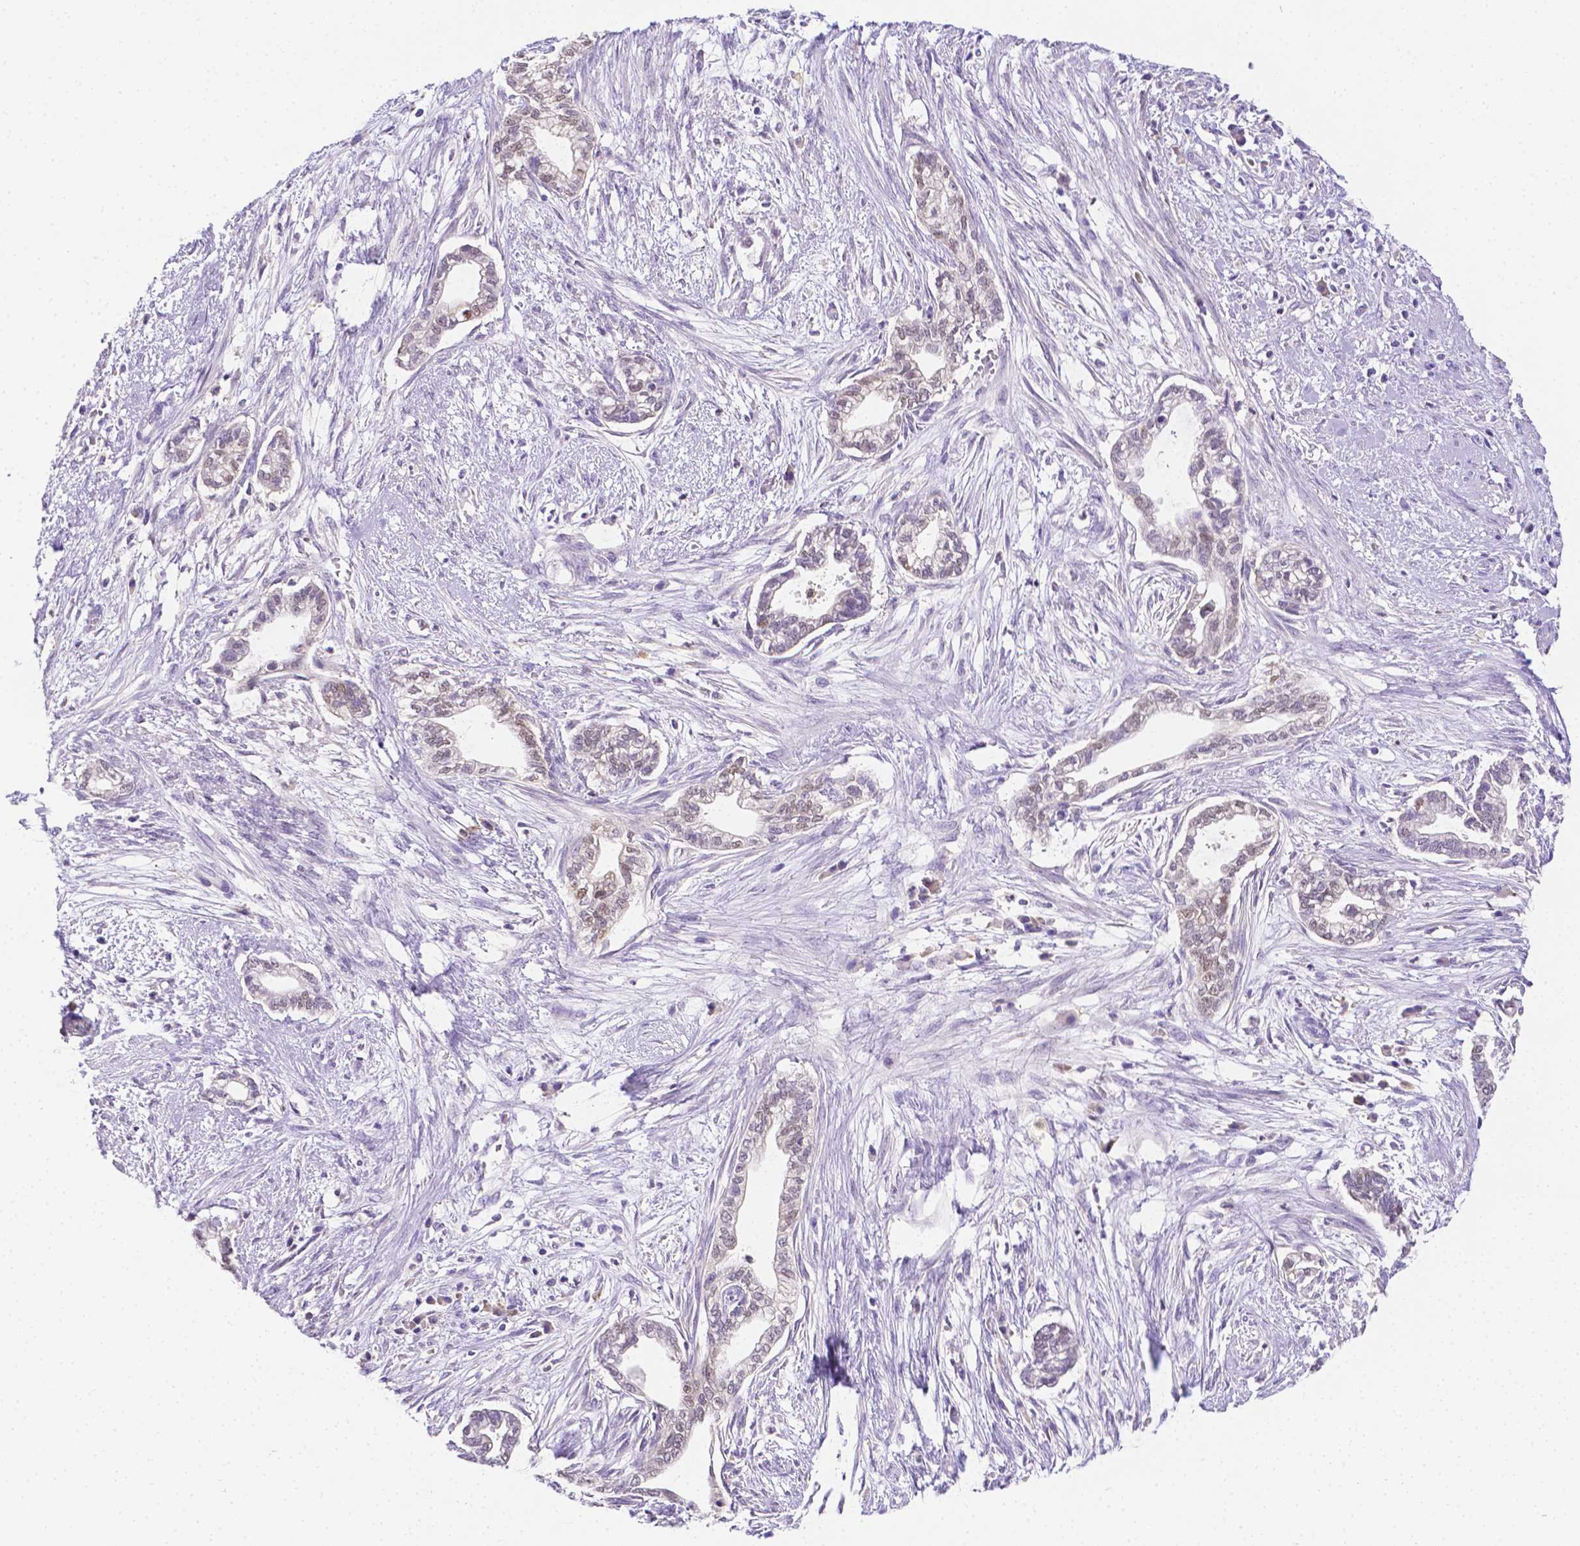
{"staining": {"intensity": "negative", "quantity": "none", "location": "none"}, "tissue": "cervical cancer", "cell_type": "Tumor cells", "image_type": "cancer", "snomed": [{"axis": "morphology", "description": "Adenocarcinoma, NOS"}, {"axis": "topography", "description": "Cervix"}], "caption": "A photomicrograph of human adenocarcinoma (cervical) is negative for staining in tumor cells.", "gene": "NXPH2", "patient": {"sex": "female", "age": 62}}